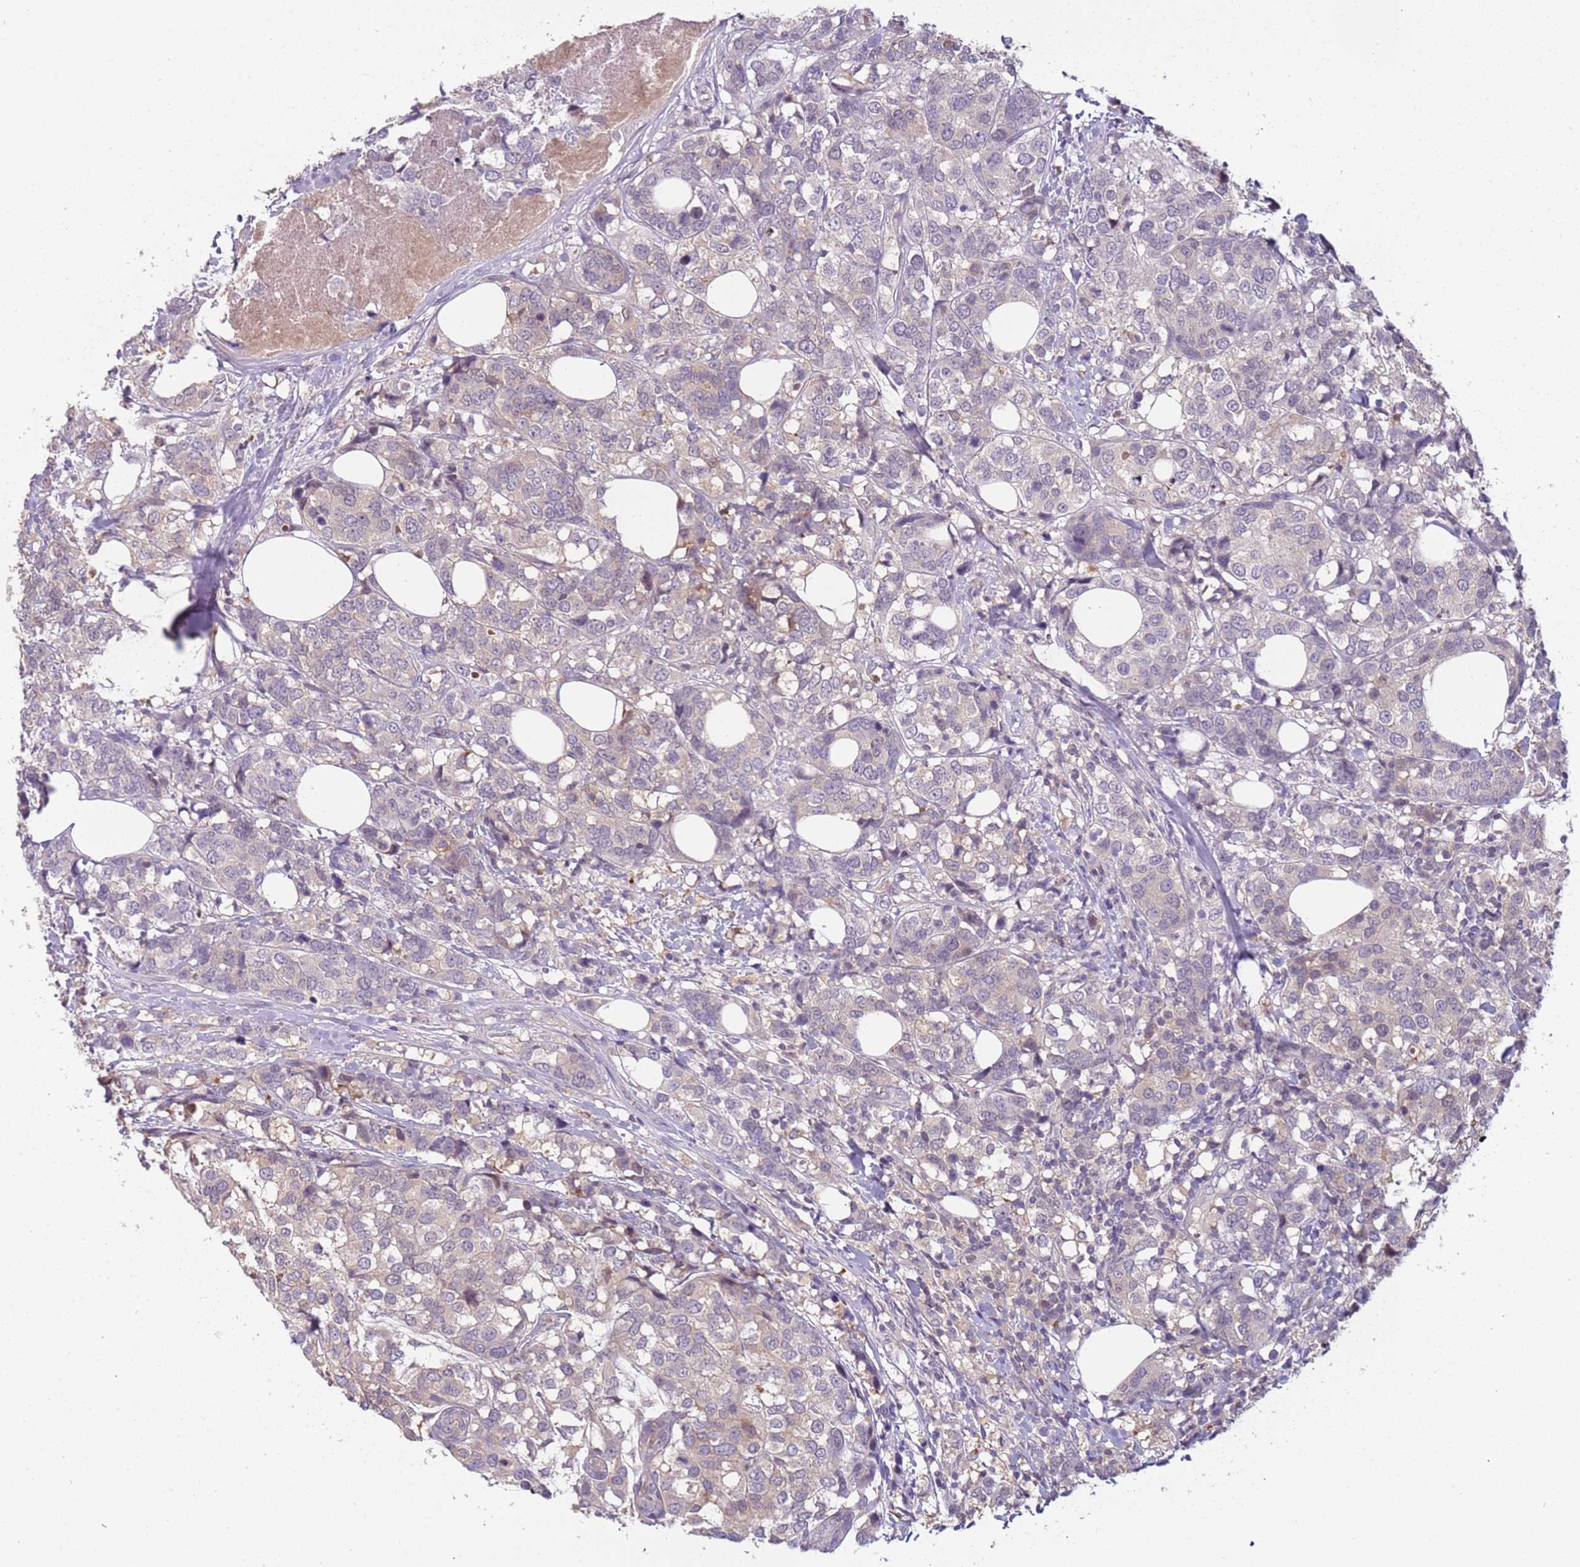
{"staining": {"intensity": "negative", "quantity": "none", "location": "none"}, "tissue": "breast cancer", "cell_type": "Tumor cells", "image_type": "cancer", "snomed": [{"axis": "morphology", "description": "Lobular carcinoma"}, {"axis": "topography", "description": "Breast"}], "caption": "Breast cancer was stained to show a protein in brown. There is no significant staining in tumor cells.", "gene": "ARHGAP5", "patient": {"sex": "female", "age": 59}}